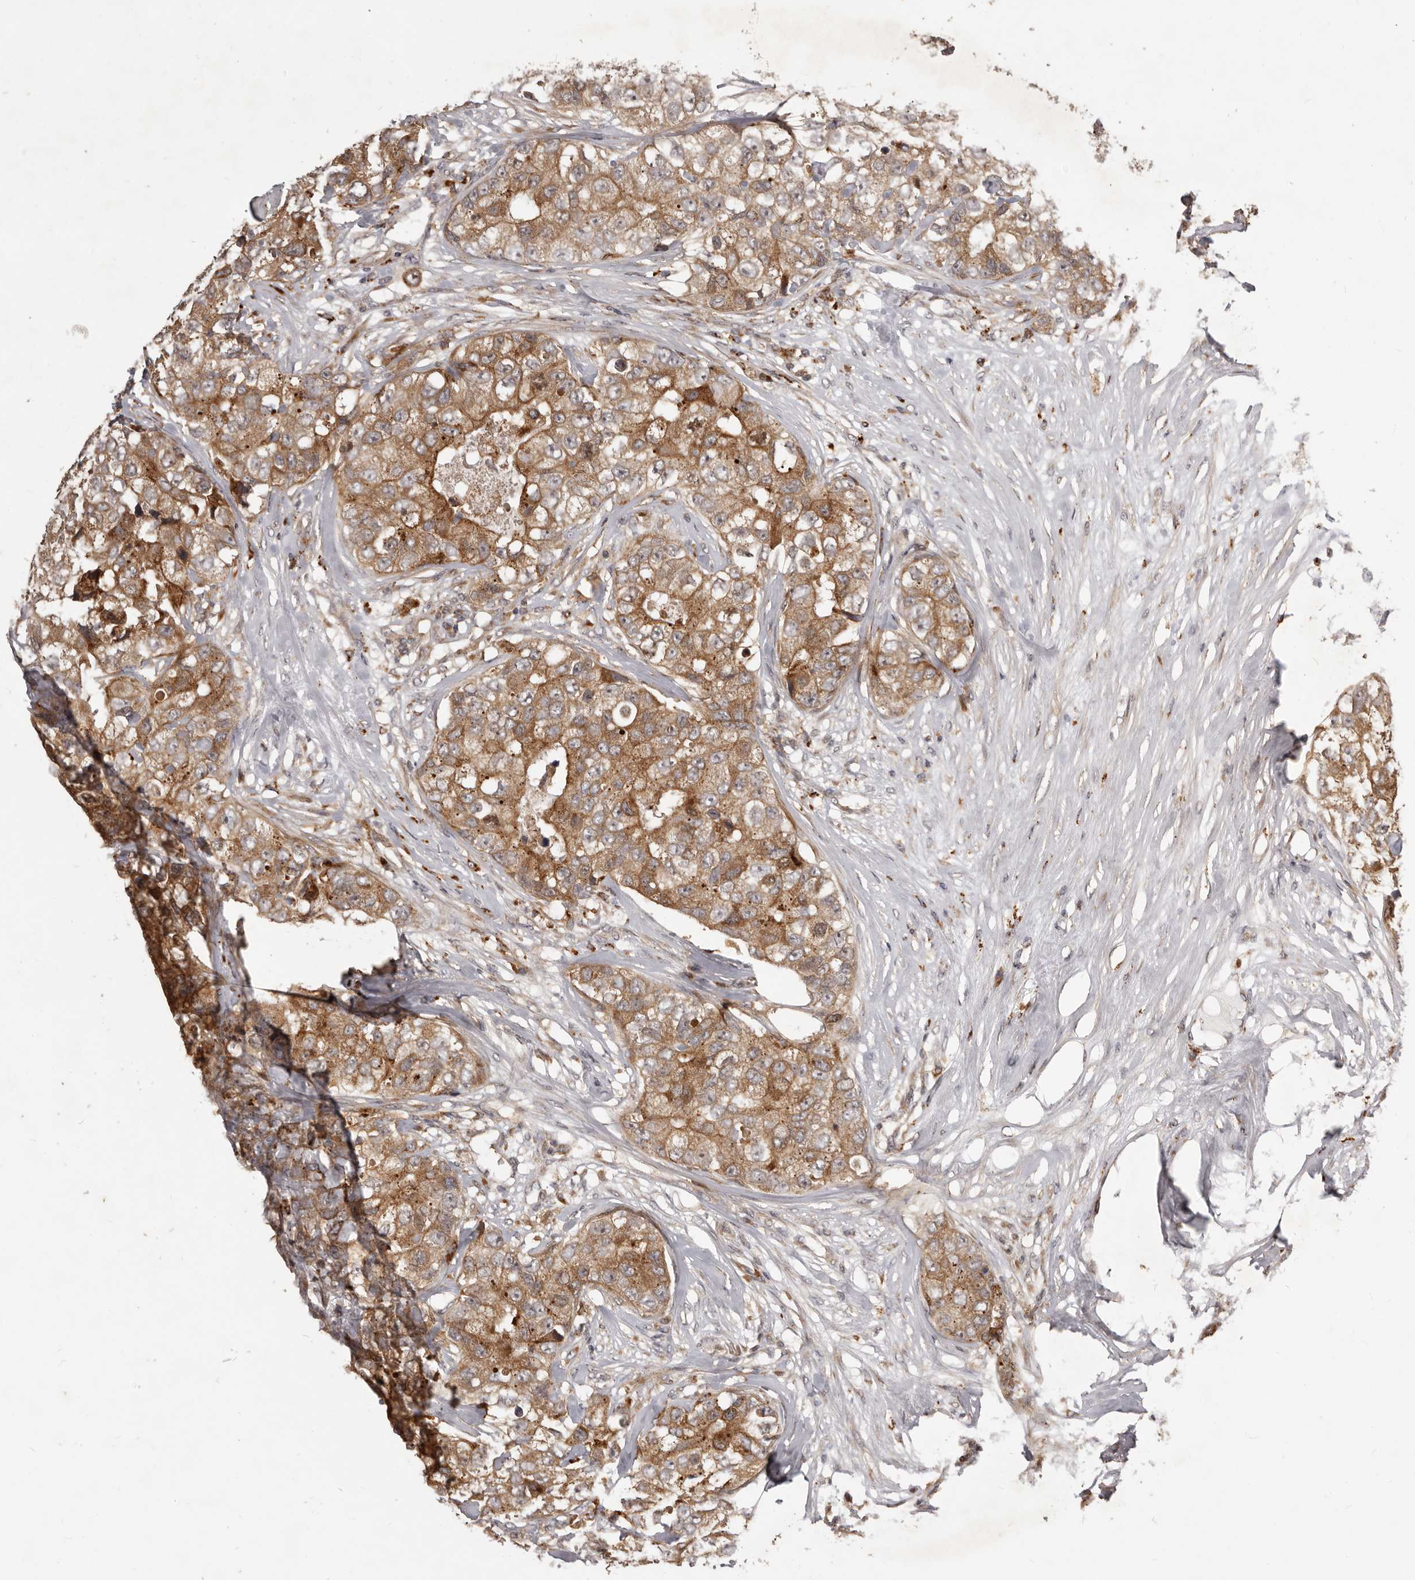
{"staining": {"intensity": "moderate", "quantity": ">75%", "location": "cytoplasmic/membranous"}, "tissue": "breast cancer", "cell_type": "Tumor cells", "image_type": "cancer", "snomed": [{"axis": "morphology", "description": "Duct carcinoma"}, {"axis": "topography", "description": "Breast"}], "caption": "Protein staining exhibits moderate cytoplasmic/membranous positivity in about >75% of tumor cells in breast cancer.", "gene": "RNF187", "patient": {"sex": "female", "age": 62}}